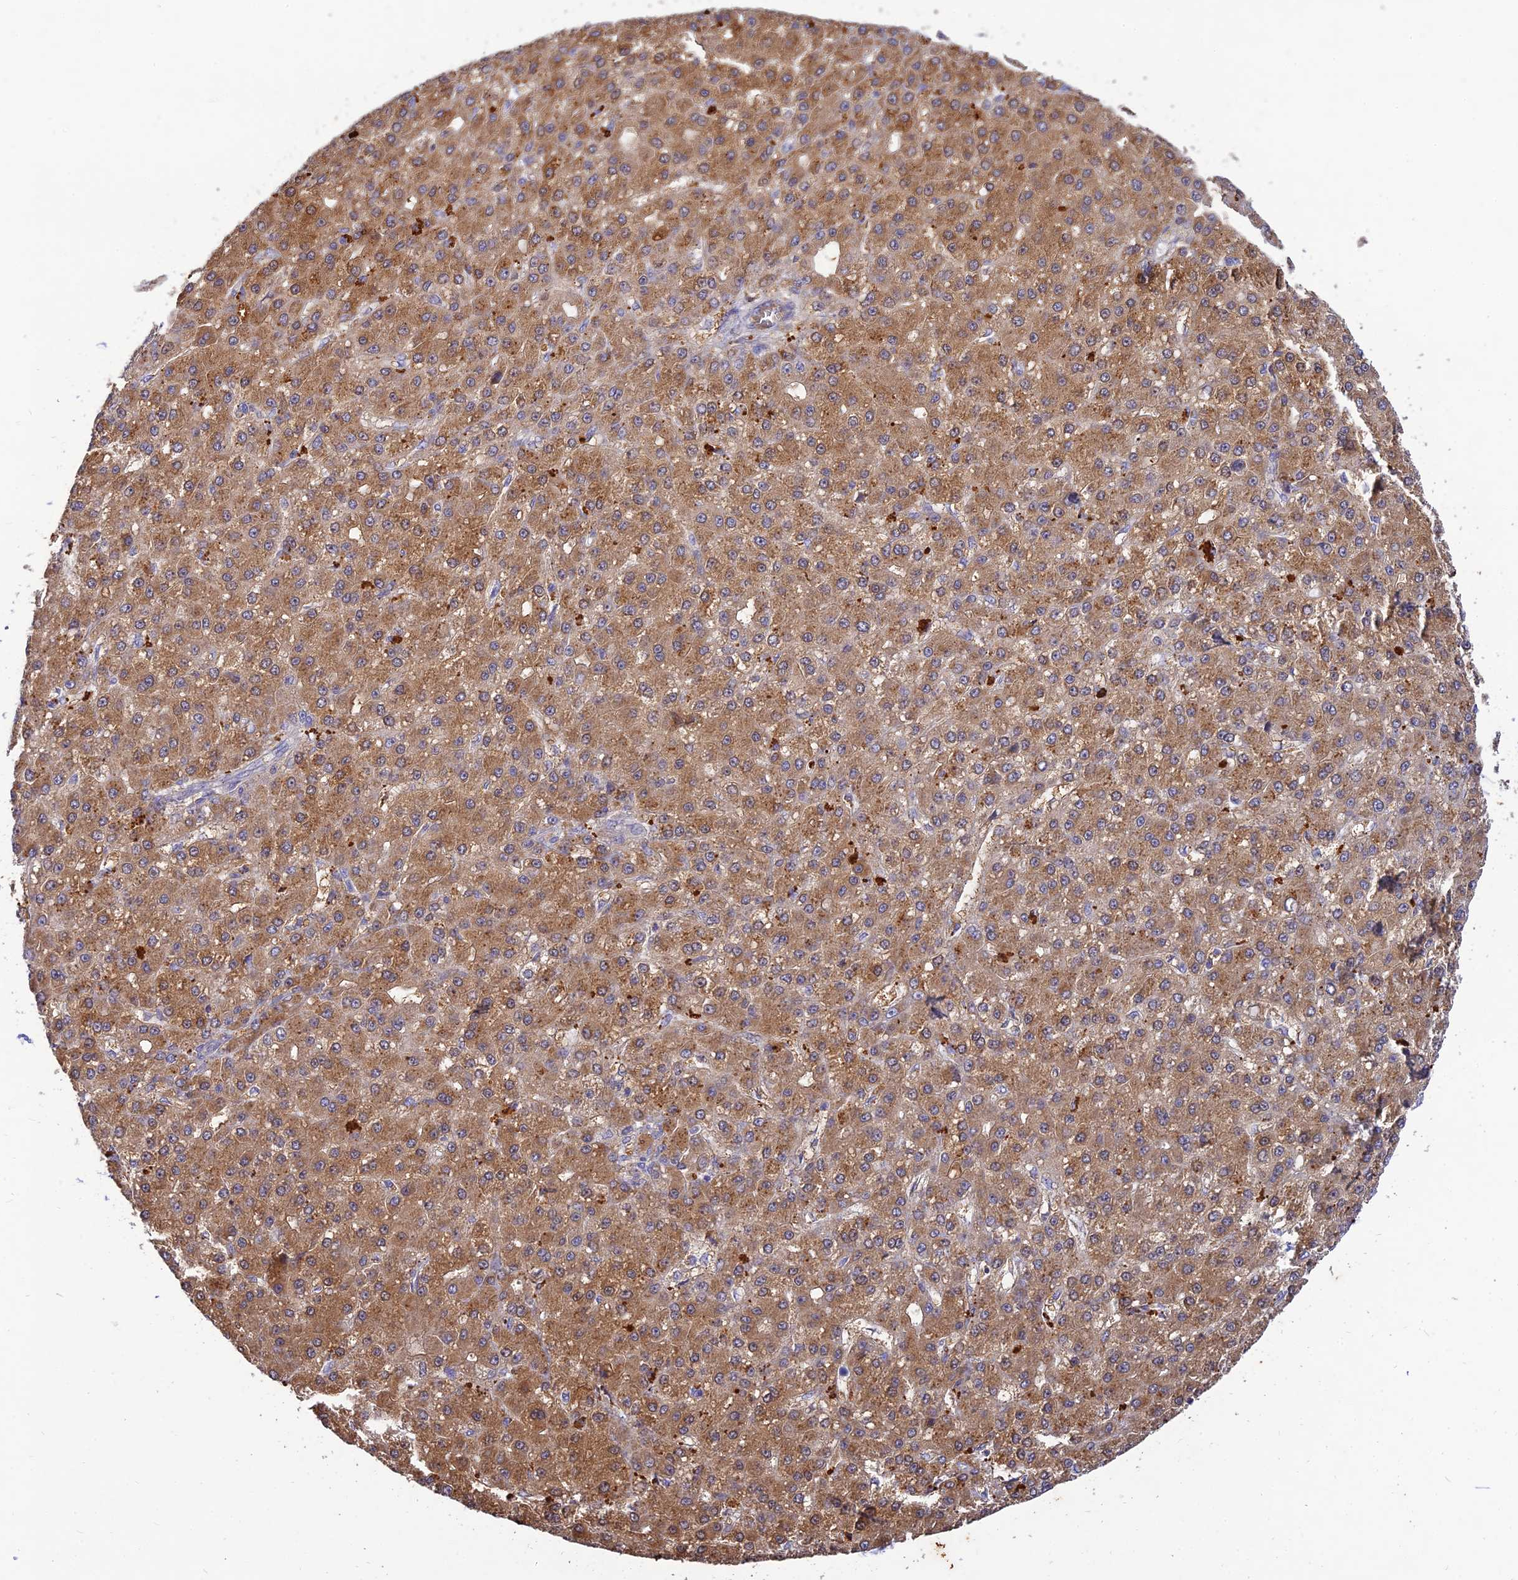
{"staining": {"intensity": "moderate", "quantity": ">75%", "location": "cytoplasmic/membranous"}, "tissue": "liver cancer", "cell_type": "Tumor cells", "image_type": "cancer", "snomed": [{"axis": "morphology", "description": "Carcinoma, Hepatocellular, NOS"}, {"axis": "topography", "description": "Liver"}], "caption": "Immunohistochemistry staining of hepatocellular carcinoma (liver), which exhibits medium levels of moderate cytoplasmic/membranous positivity in about >75% of tumor cells indicating moderate cytoplasmic/membranous protein expression. The staining was performed using DAB (3,3'-diaminobenzidine) (brown) for protein detection and nuclei were counterstained in hematoxylin (blue).", "gene": "ACSM5", "patient": {"sex": "male", "age": 67}}